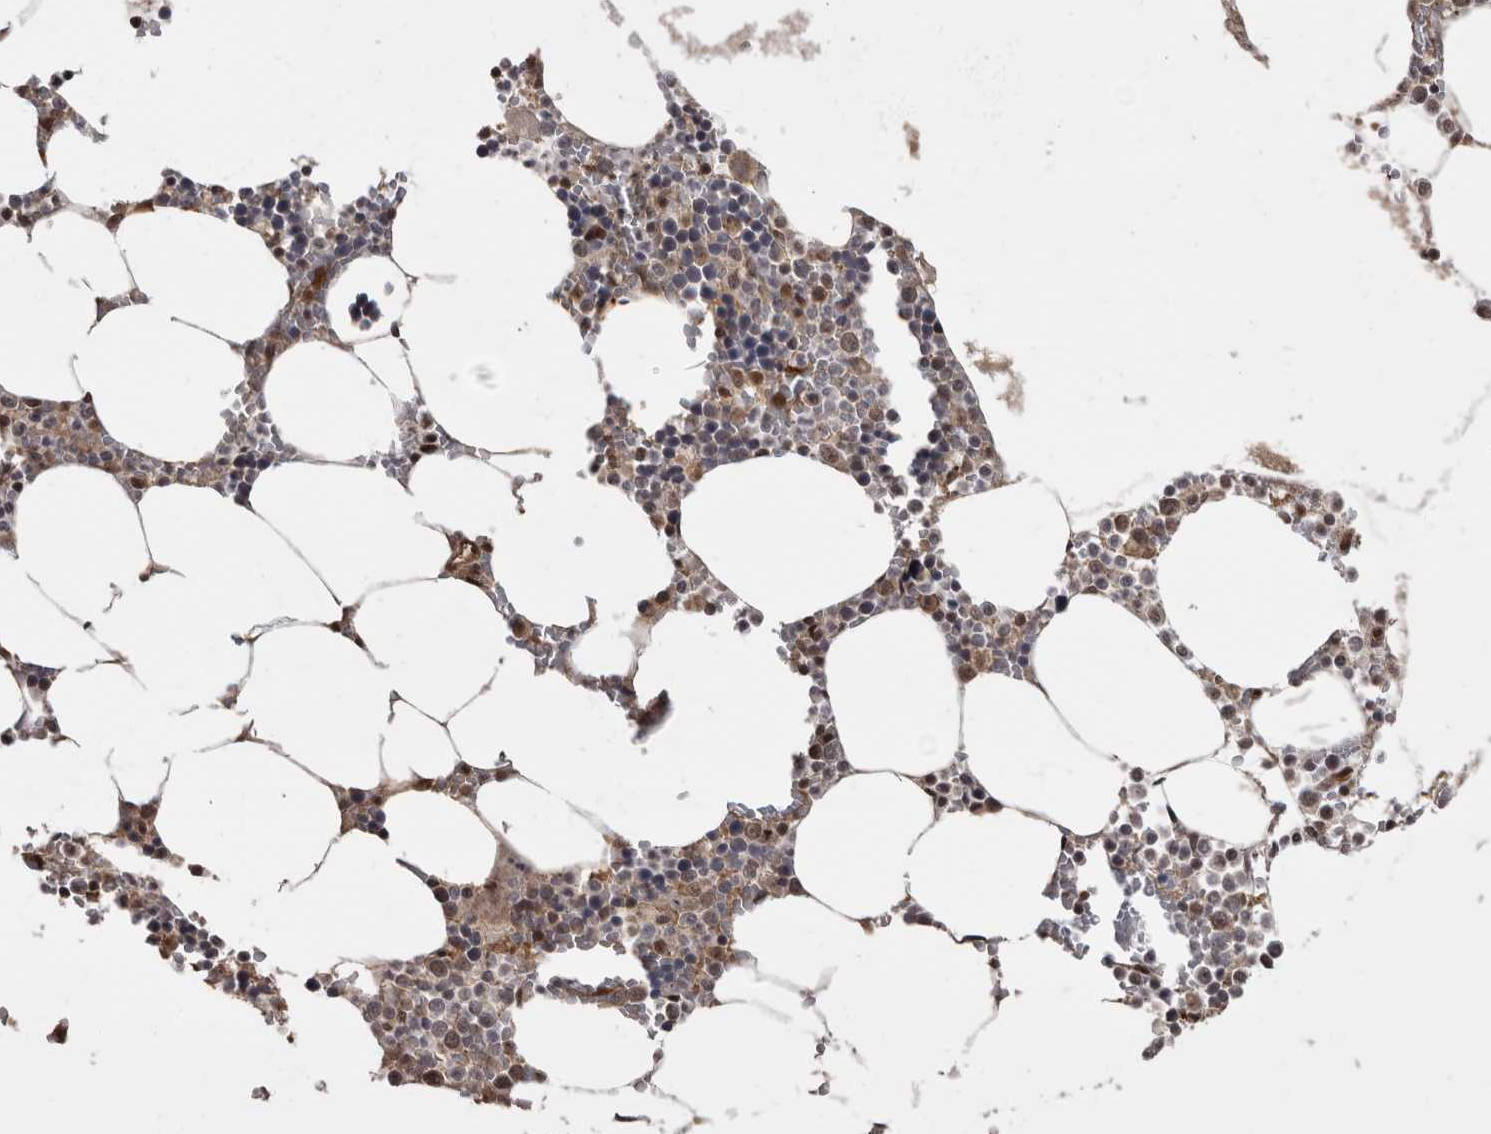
{"staining": {"intensity": "moderate", "quantity": "<25%", "location": "cytoplasmic/membranous,nuclear"}, "tissue": "bone marrow", "cell_type": "Hematopoietic cells", "image_type": "normal", "snomed": [{"axis": "morphology", "description": "Normal tissue, NOS"}, {"axis": "topography", "description": "Bone marrow"}], "caption": "The micrograph displays staining of normal bone marrow, revealing moderate cytoplasmic/membranous,nuclear protein positivity (brown color) within hematopoietic cells. (DAB (3,3'-diaminobenzidine) IHC, brown staining for protein, blue staining for nuclei).", "gene": "AKT3", "patient": {"sex": "male", "age": 70}}